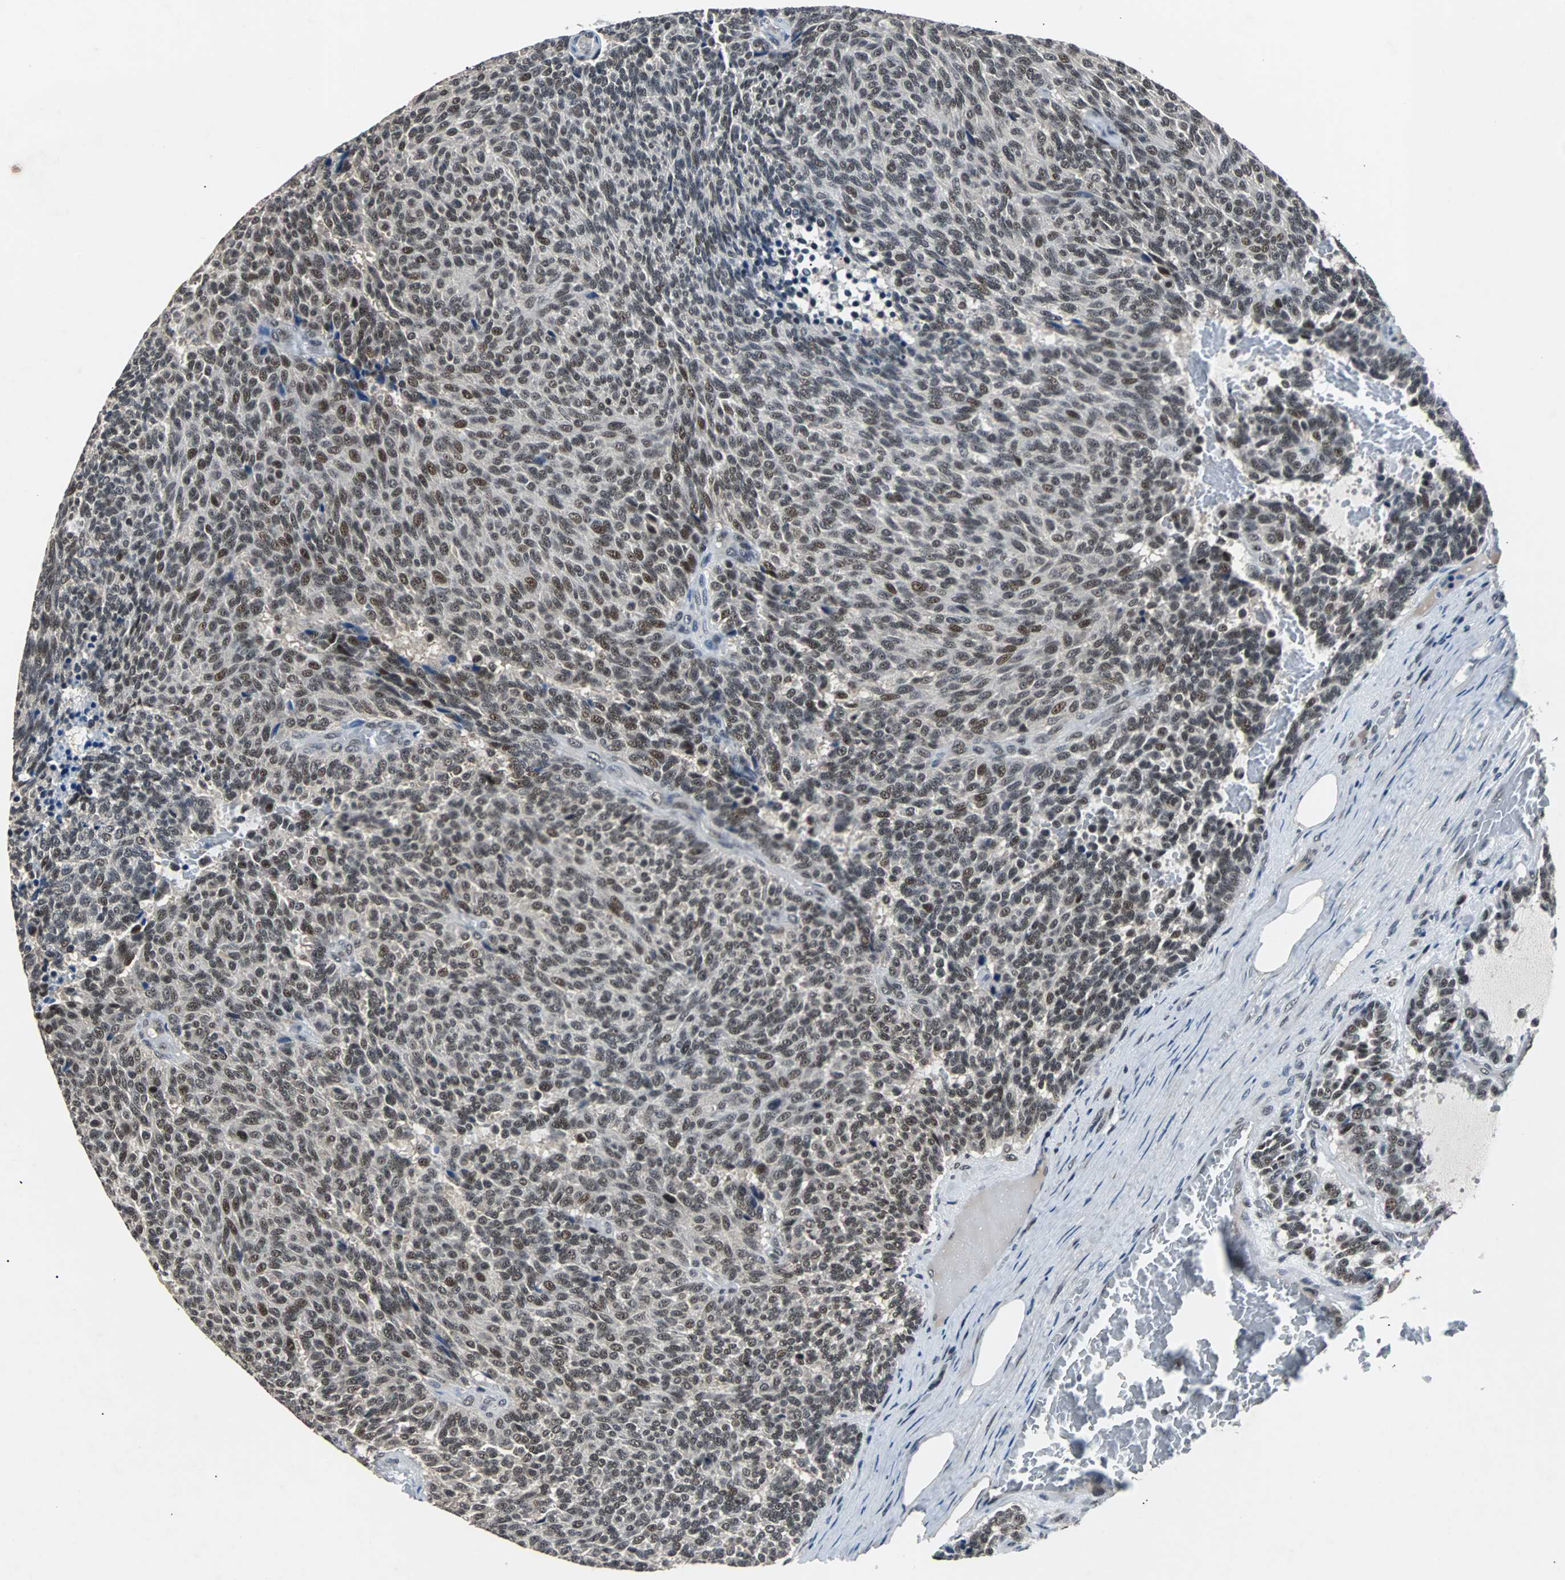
{"staining": {"intensity": "moderate", "quantity": ">75%", "location": "nuclear"}, "tissue": "carcinoid", "cell_type": "Tumor cells", "image_type": "cancer", "snomed": [{"axis": "morphology", "description": "Carcinoid, malignant, NOS"}, {"axis": "topography", "description": "Pancreas"}], "caption": "Human malignant carcinoid stained with a protein marker shows moderate staining in tumor cells.", "gene": "USP28", "patient": {"sex": "female", "age": 54}}